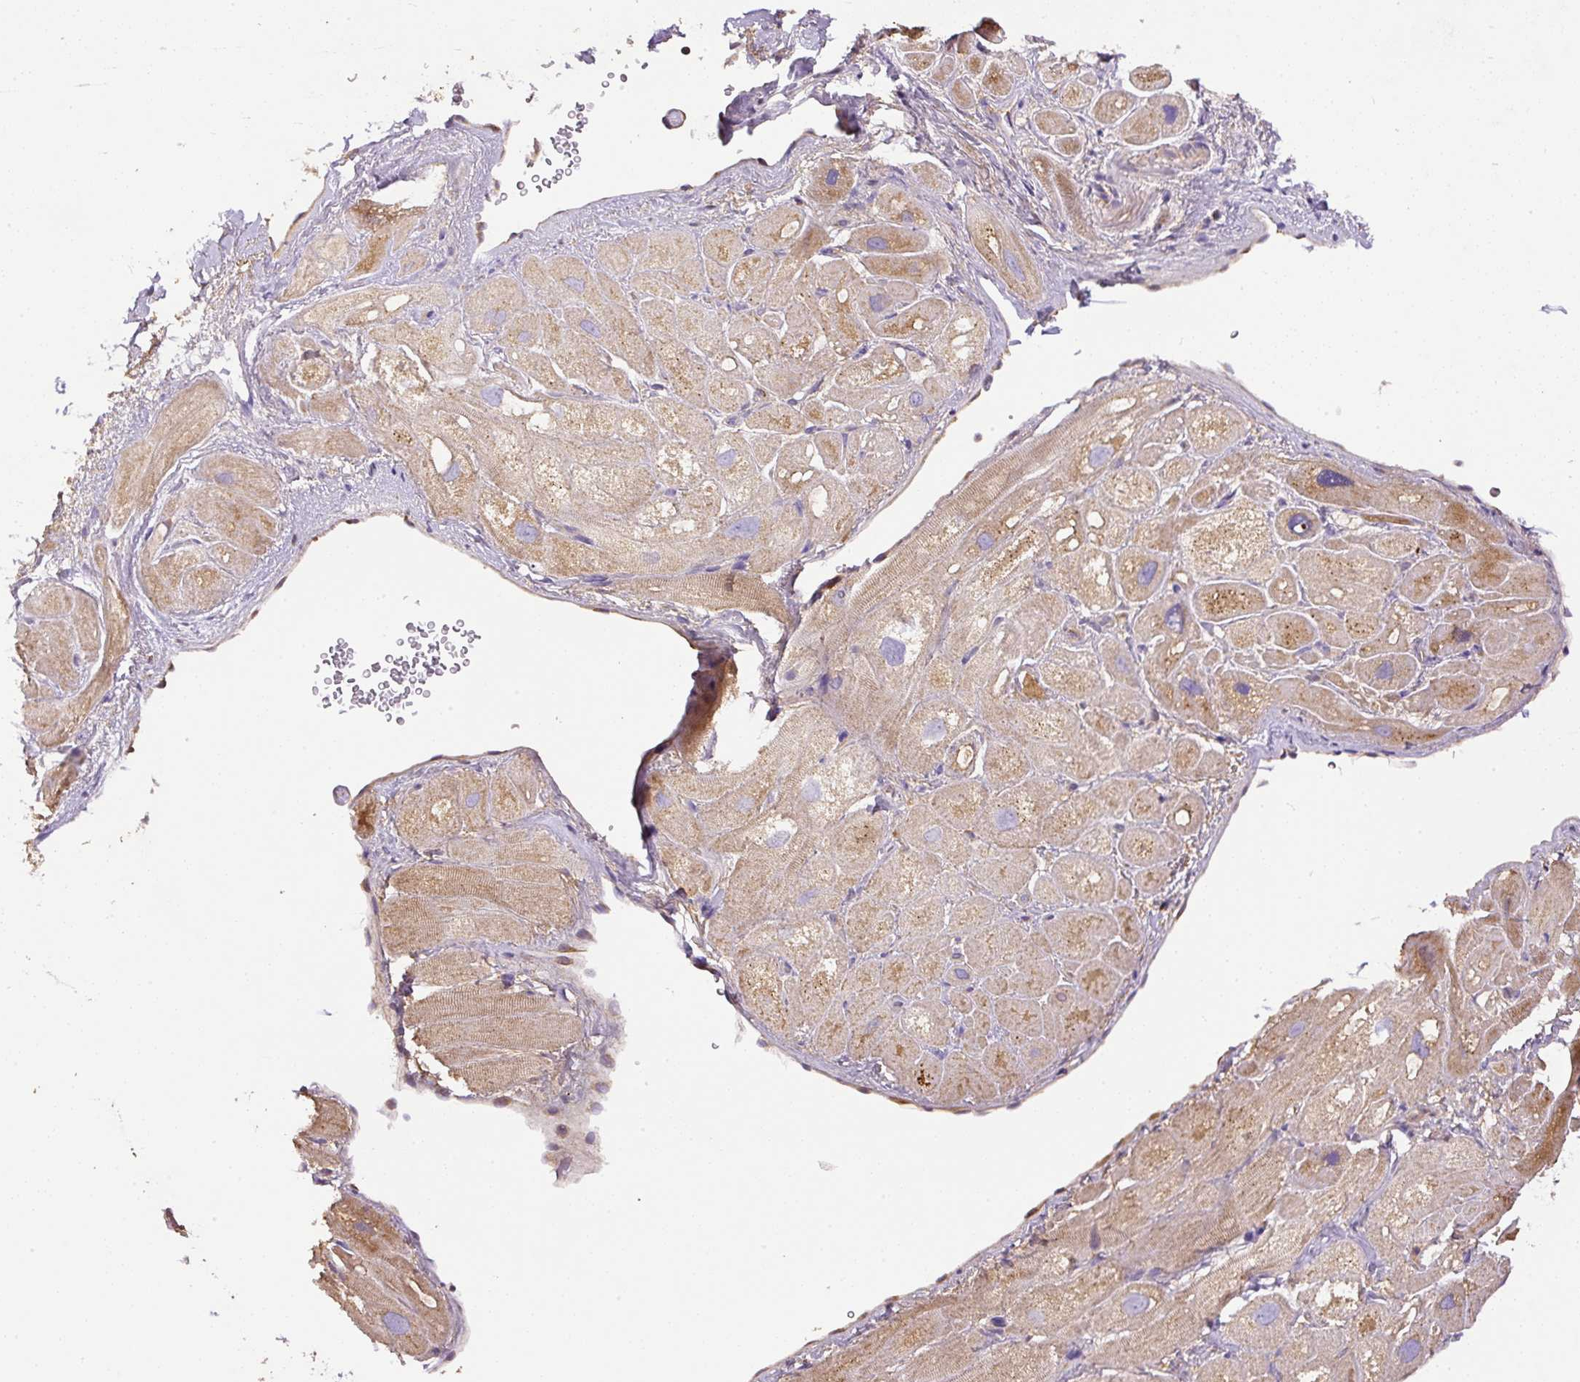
{"staining": {"intensity": "moderate", "quantity": "25%-75%", "location": "cytoplasmic/membranous"}, "tissue": "heart muscle", "cell_type": "Cardiomyocytes", "image_type": "normal", "snomed": [{"axis": "morphology", "description": "Normal tissue, NOS"}, {"axis": "topography", "description": "Heart"}], "caption": "The micrograph displays a brown stain indicating the presence of a protein in the cytoplasmic/membranous of cardiomyocytes in heart muscle. The staining was performed using DAB, with brown indicating positive protein expression. Nuclei are stained blue with hematoxylin.", "gene": "DAPK1", "patient": {"sex": "male", "age": 49}}